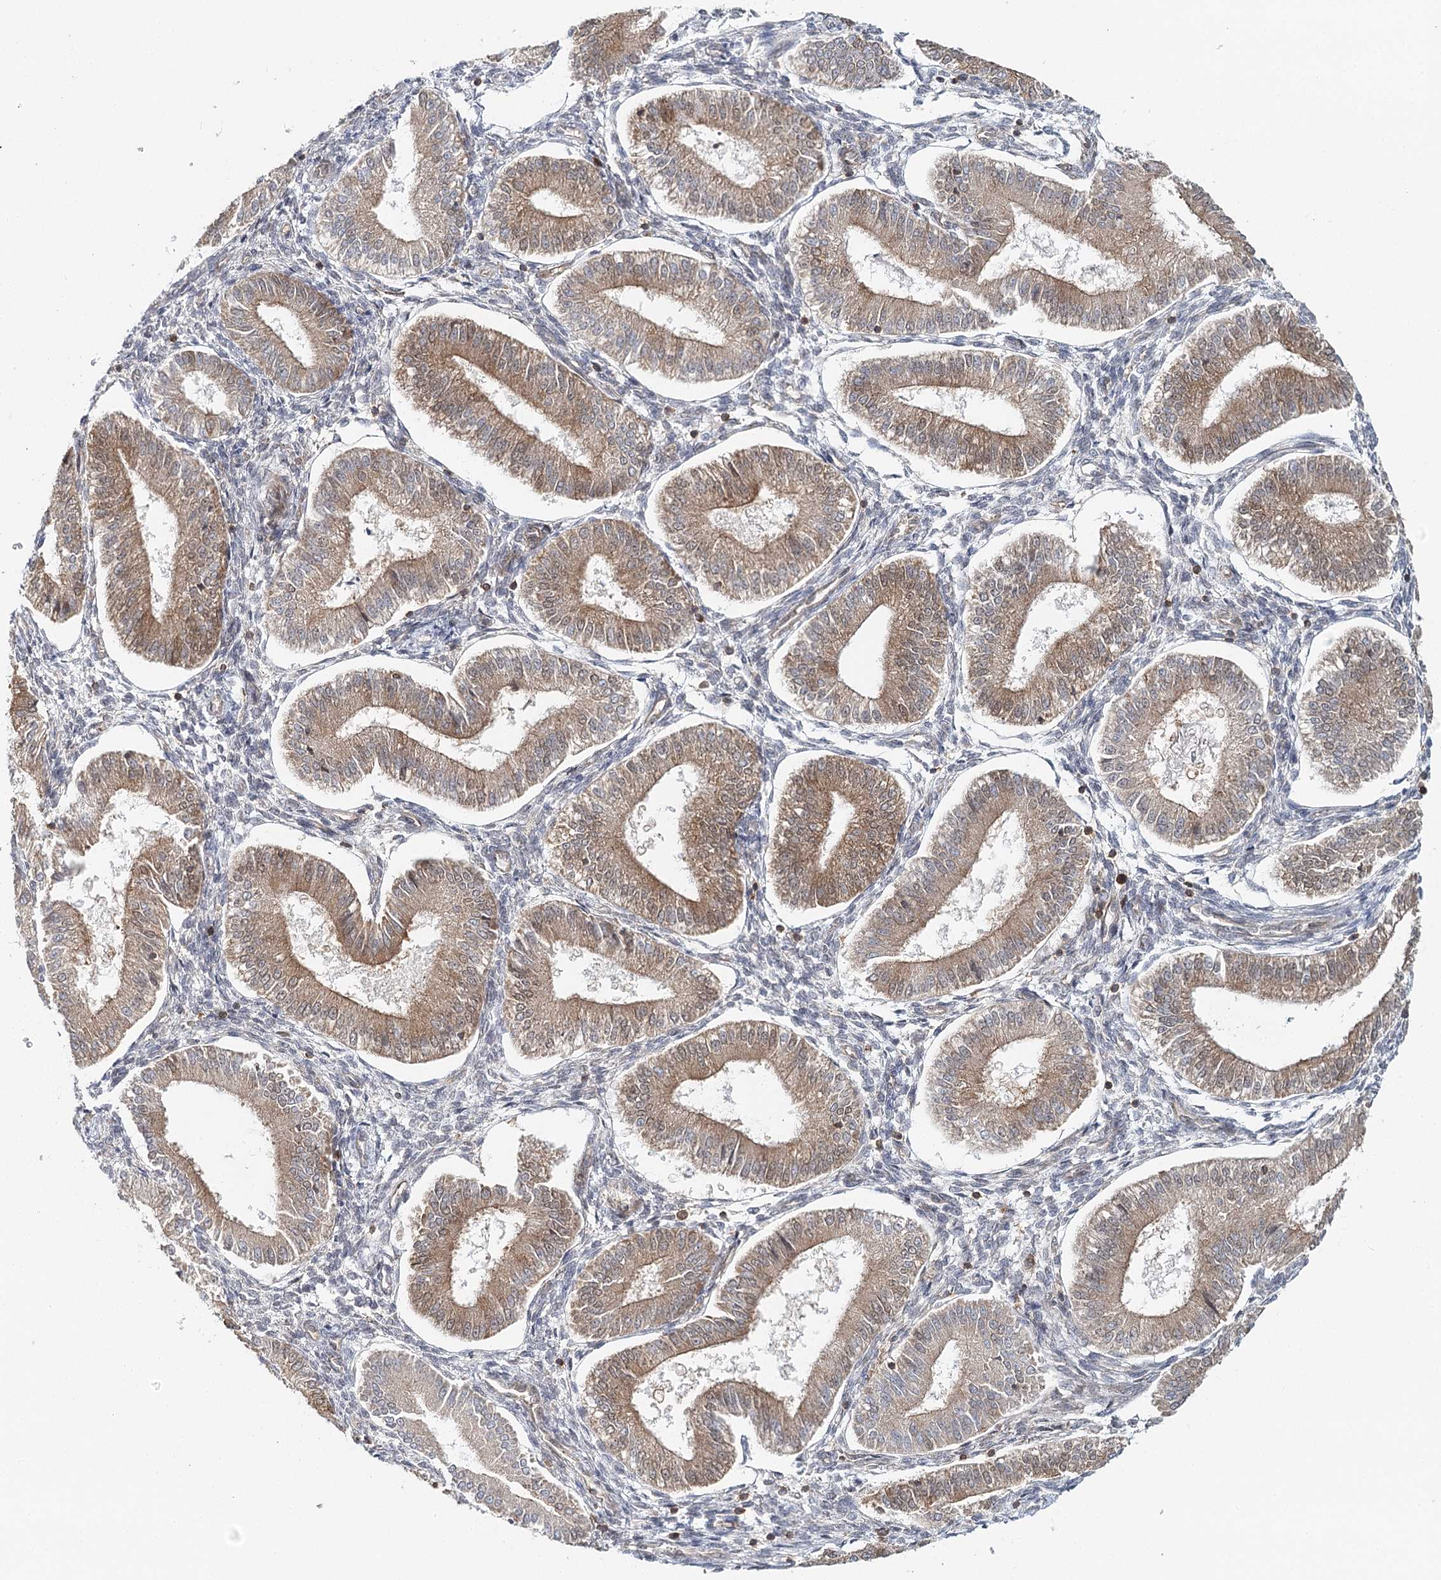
{"staining": {"intensity": "negative", "quantity": "none", "location": "none"}, "tissue": "endometrium", "cell_type": "Cells in endometrial stroma", "image_type": "normal", "snomed": [{"axis": "morphology", "description": "Normal tissue, NOS"}, {"axis": "topography", "description": "Endometrium"}], "caption": "The IHC histopathology image has no significant staining in cells in endometrial stroma of endometrium.", "gene": "FAM120B", "patient": {"sex": "female", "age": 39}}